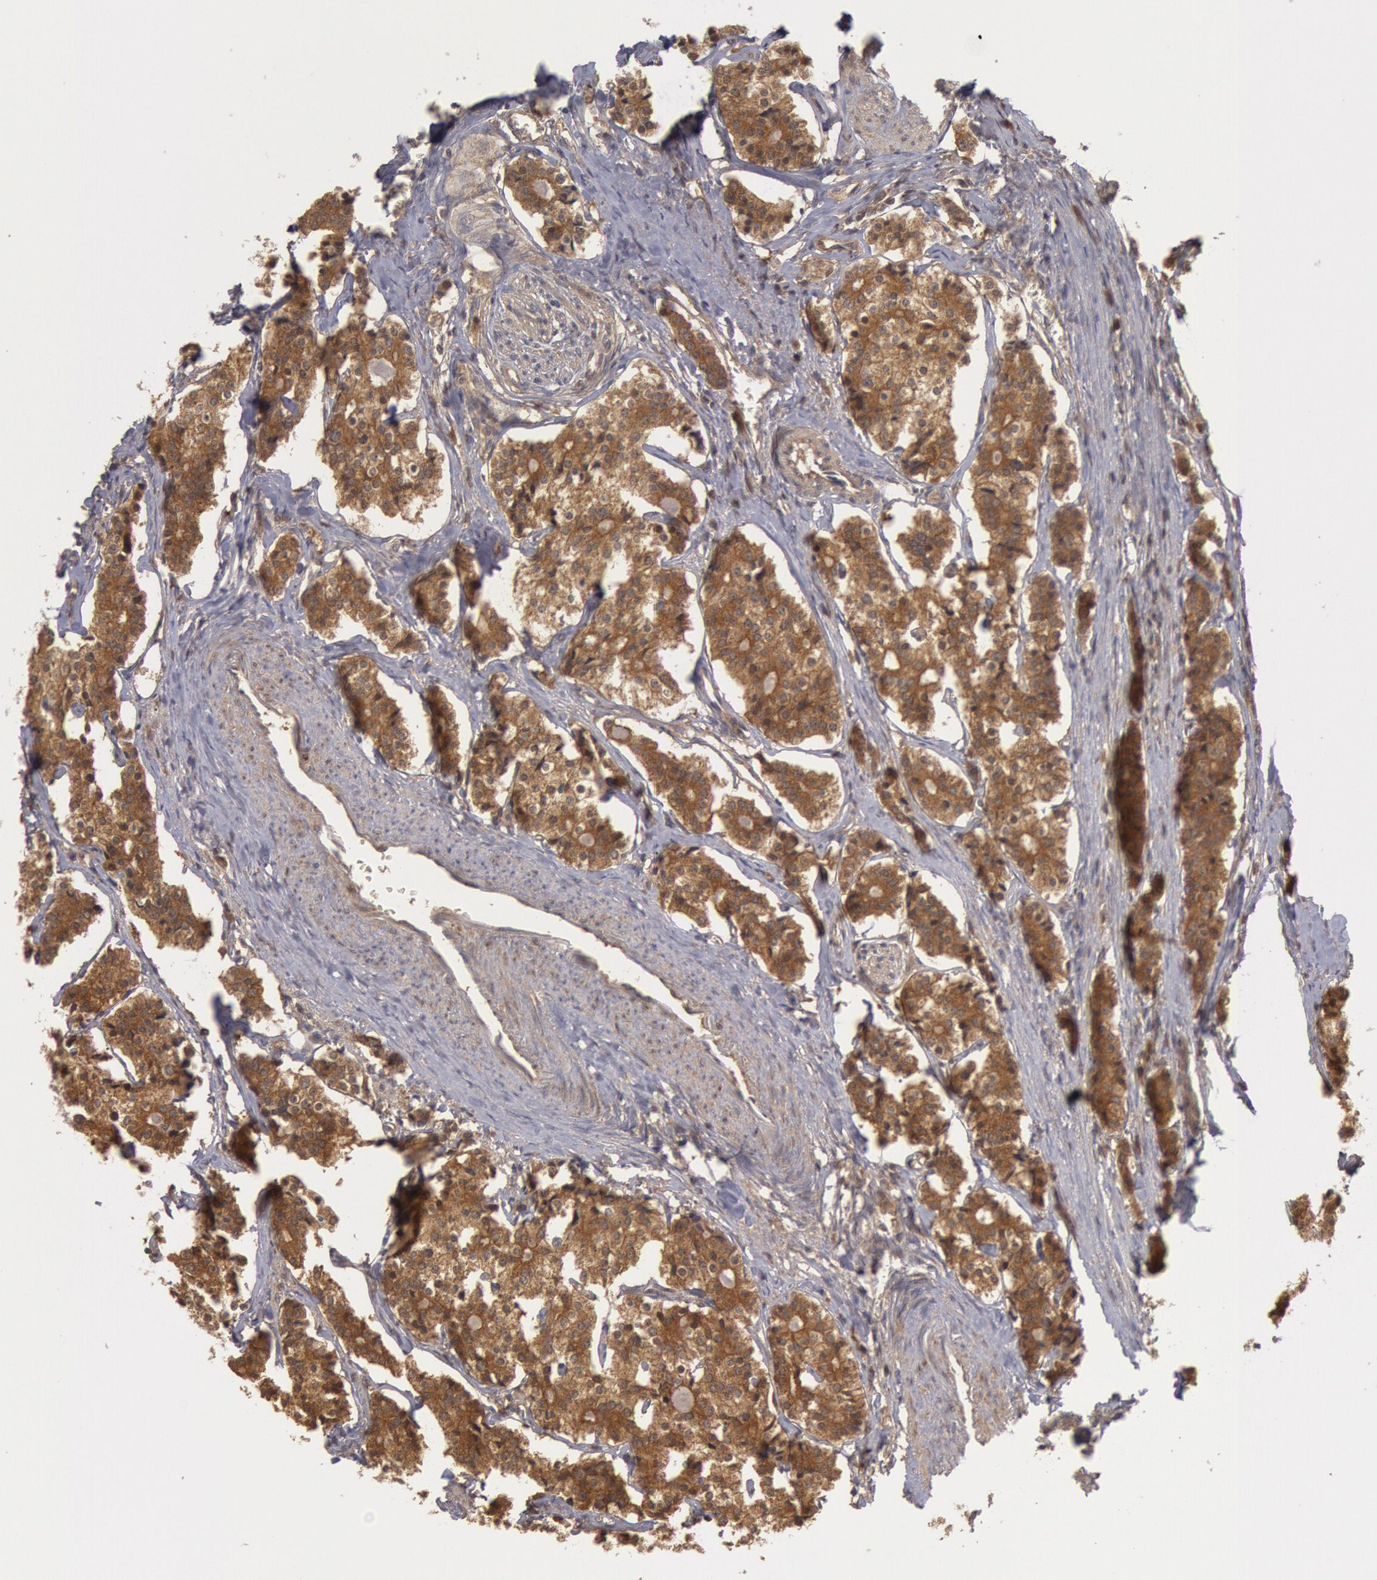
{"staining": {"intensity": "strong", "quantity": ">75%", "location": "cytoplasmic/membranous"}, "tissue": "carcinoid", "cell_type": "Tumor cells", "image_type": "cancer", "snomed": [{"axis": "morphology", "description": "Carcinoid, malignant, NOS"}, {"axis": "topography", "description": "Small intestine"}], "caption": "Protein expression analysis of human carcinoid reveals strong cytoplasmic/membranous positivity in about >75% of tumor cells.", "gene": "BRAF", "patient": {"sex": "male", "age": 63}}